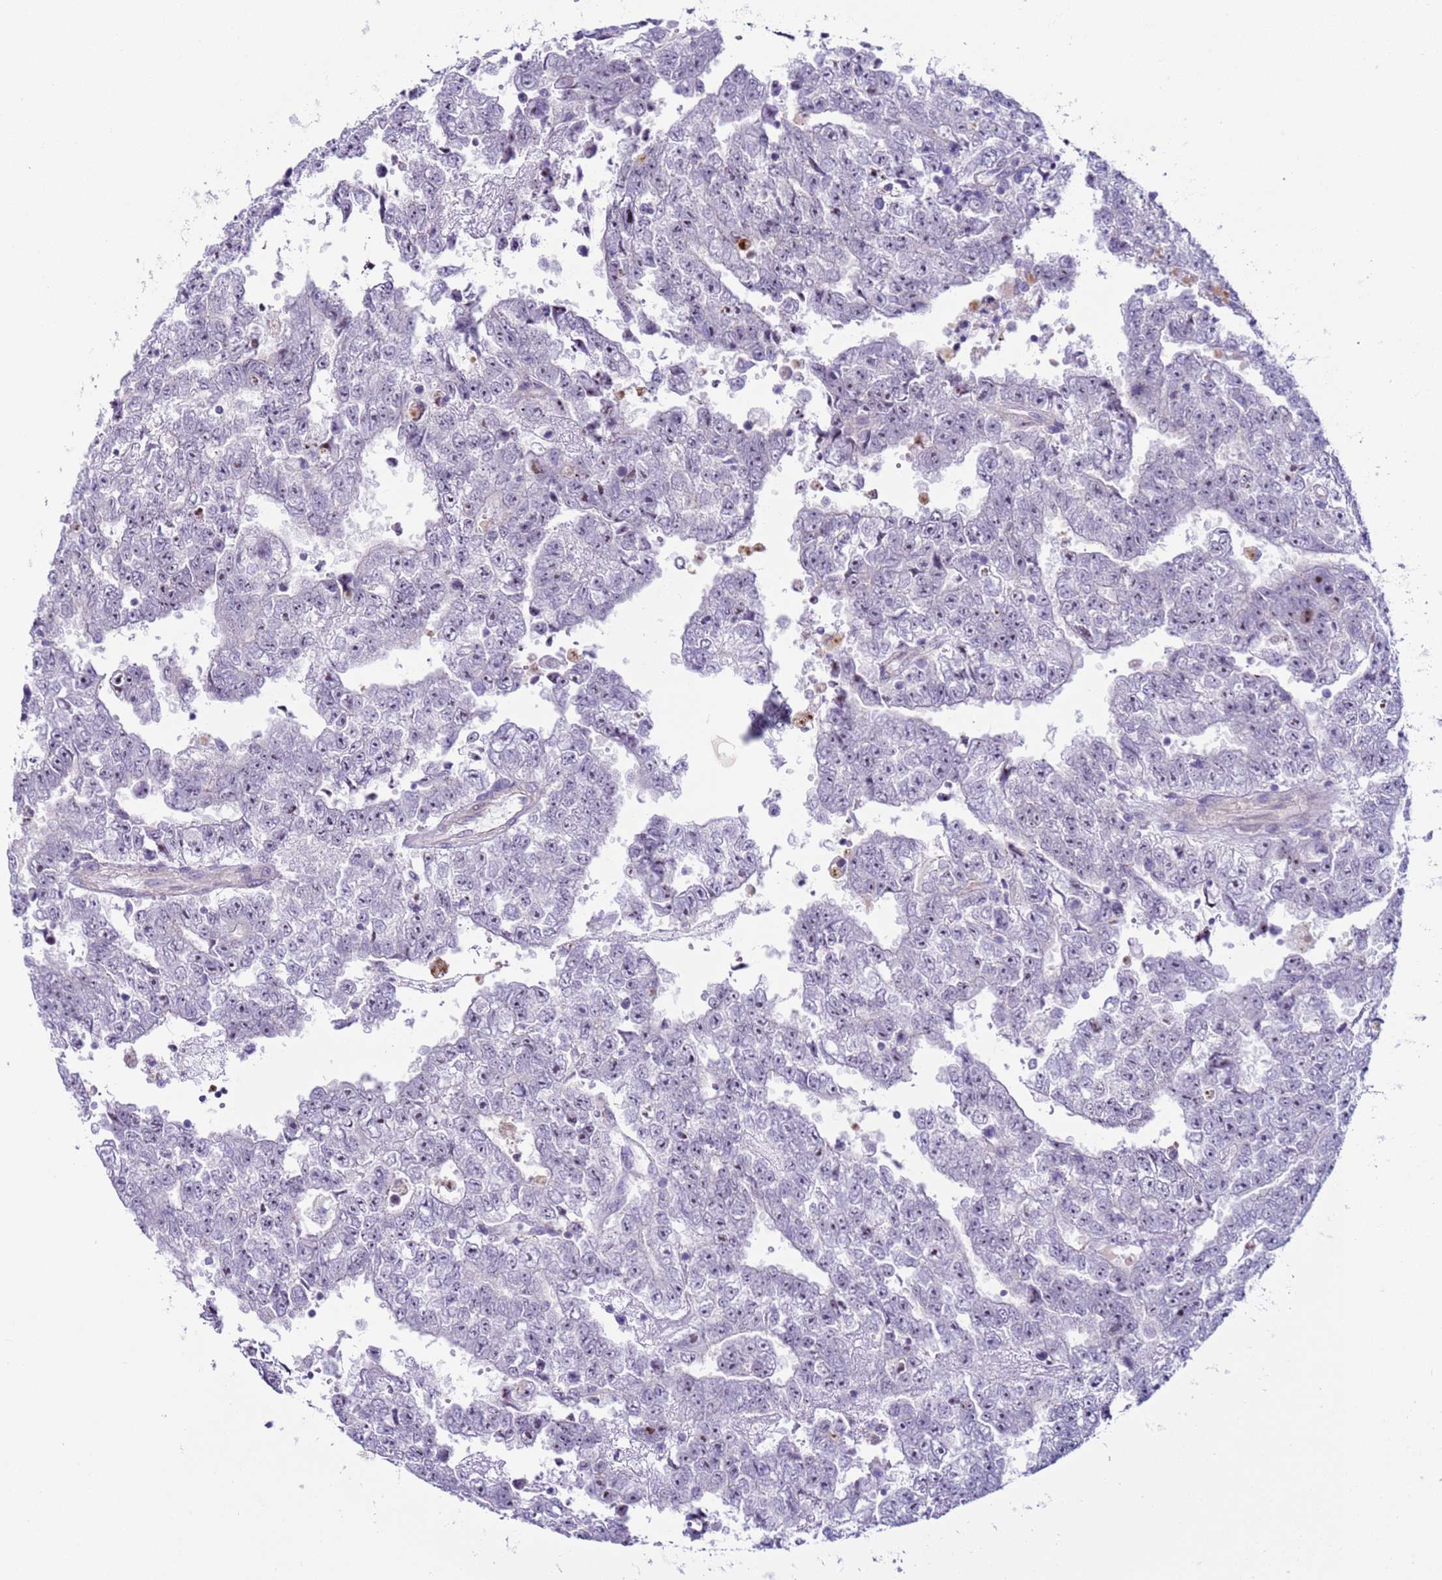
{"staining": {"intensity": "negative", "quantity": "none", "location": "none"}, "tissue": "testis cancer", "cell_type": "Tumor cells", "image_type": "cancer", "snomed": [{"axis": "morphology", "description": "Carcinoma, Embryonal, NOS"}, {"axis": "topography", "description": "Testis"}], "caption": "Immunohistochemistry (IHC) histopathology image of neoplastic tissue: testis cancer (embryonal carcinoma) stained with DAB reveals no significant protein positivity in tumor cells.", "gene": "HEATR1", "patient": {"sex": "male", "age": 25}}